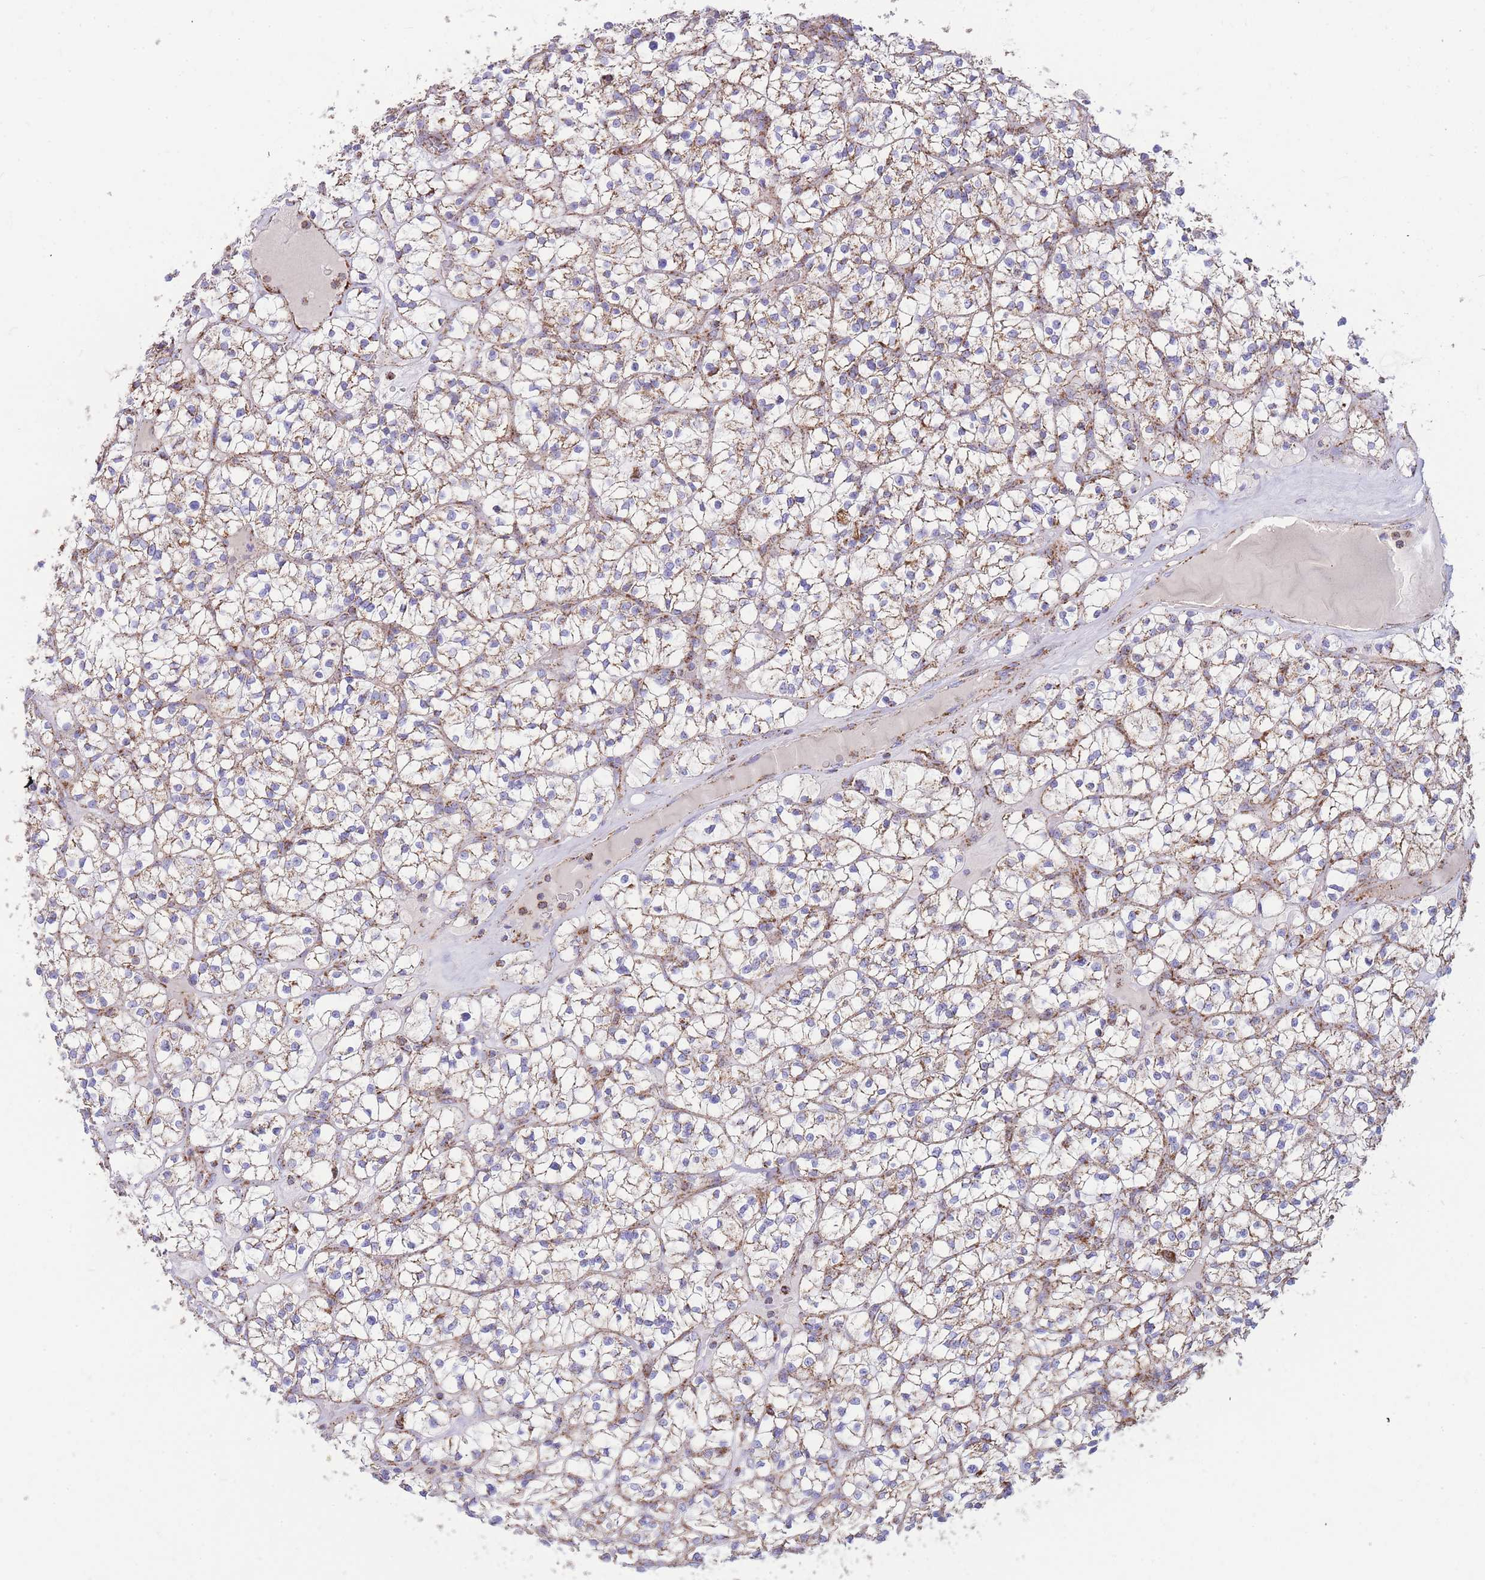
{"staining": {"intensity": "moderate", "quantity": ">75%", "location": "cytoplasmic/membranous"}, "tissue": "renal cancer", "cell_type": "Tumor cells", "image_type": "cancer", "snomed": [{"axis": "morphology", "description": "Adenocarcinoma, NOS"}, {"axis": "topography", "description": "Kidney"}], "caption": "Protein expression analysis of renal cancer (adenocarcinoma) displays moderate cytoplasmic/membranous staining in approximately >75% of tumor cells.", "gene": "GSTM1", "patient": {"sex": "female", "age": 64}}